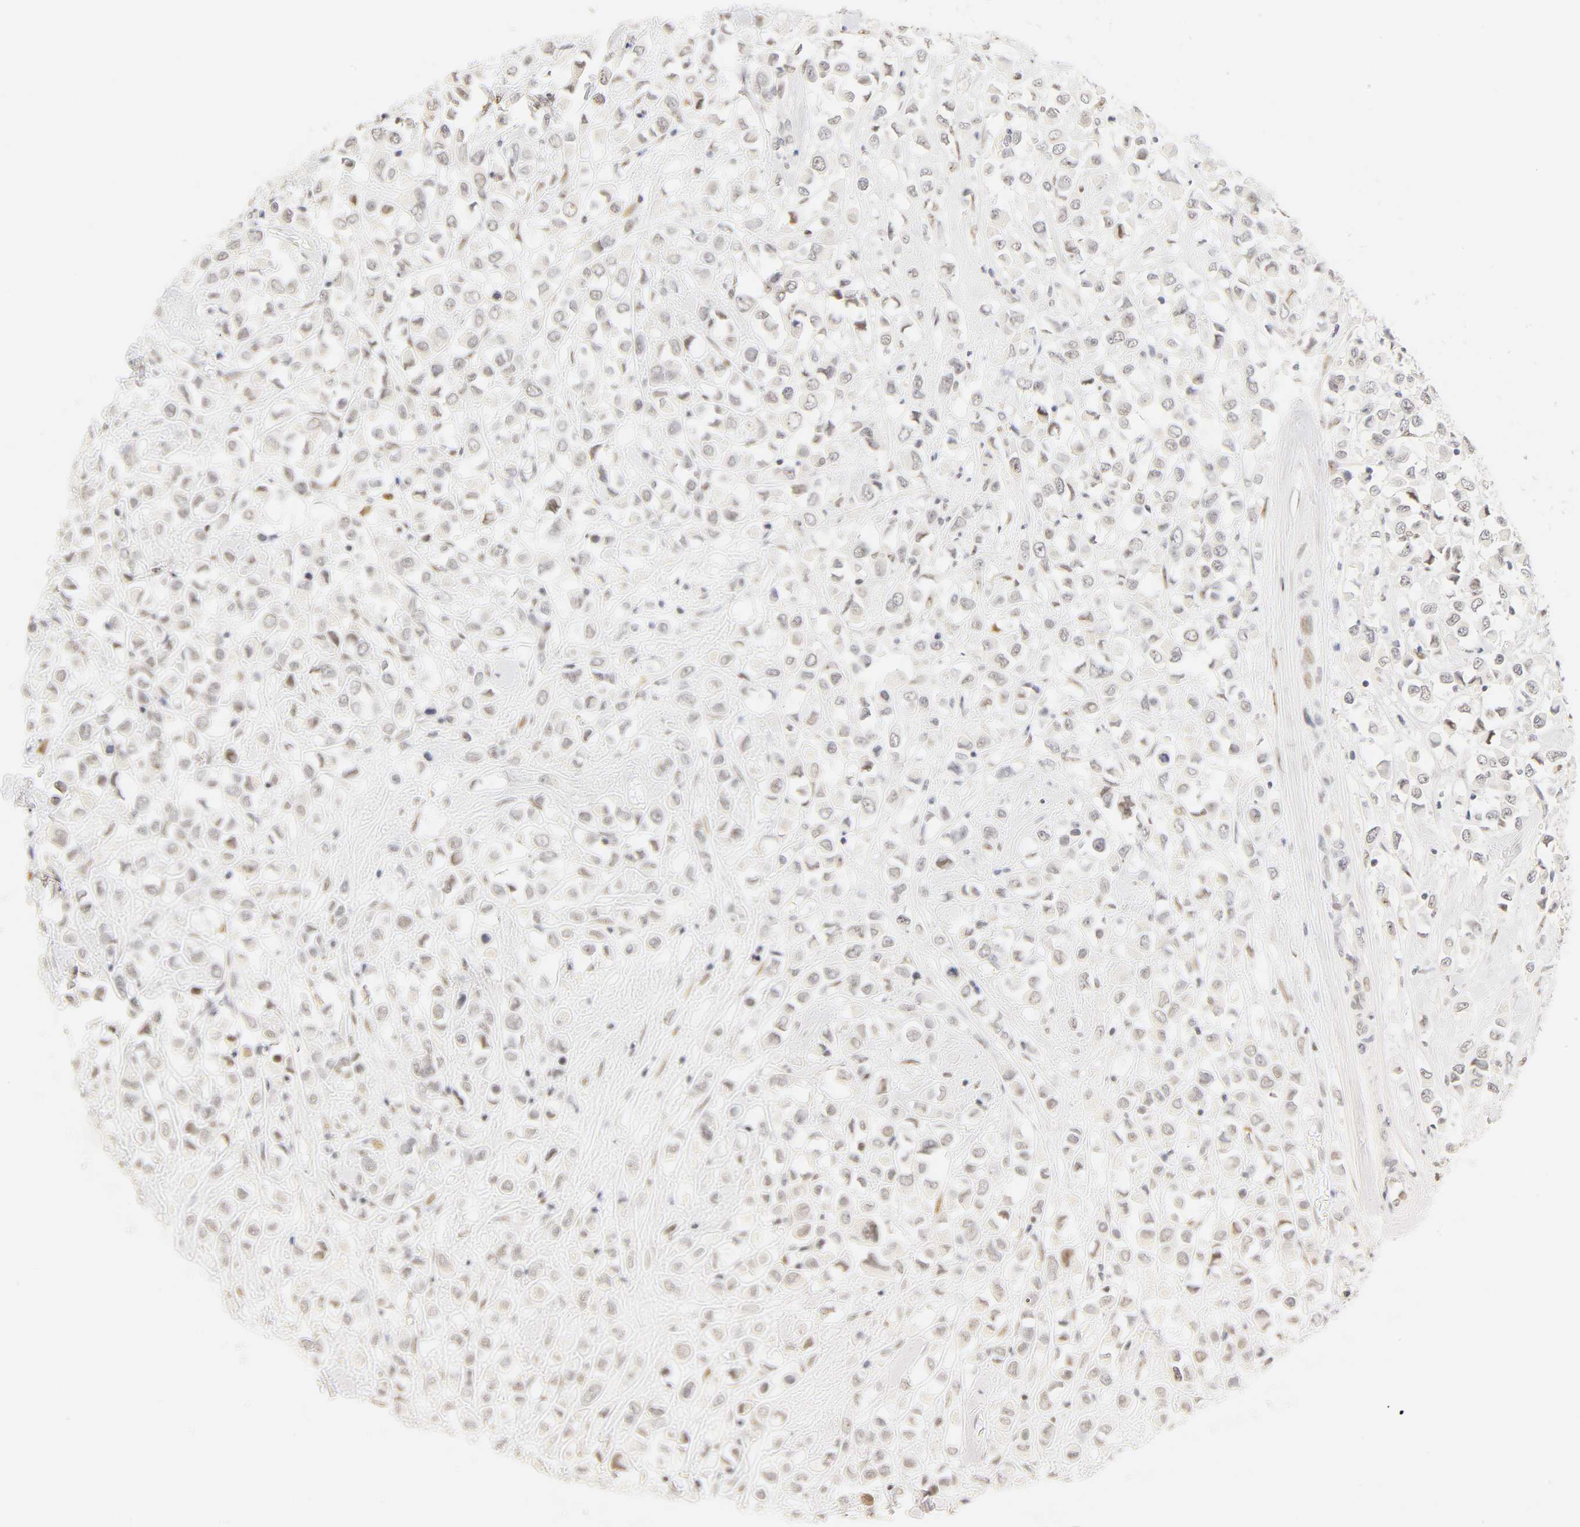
{"staining": {"intensity": "weak", "quantity": "25%-75%", "location": "nuclear"}, "tissue": "breast cancer", "cell_type": "Tumor cells", "image_type": "cancer", "snomed": [{"axis": "morphology", "description": "Duct carcinoma"}, {"axis": "topography", "description": "Breast"}], "caption": "An image showing weak nuclear staining in approximately 25%-75% of tumor cells in intraductal carcinoma (breast), as visualized by brown immunohistochemical staining.", "gene": "MNAT1", "patient": {"sex": "female", "age": 61}}